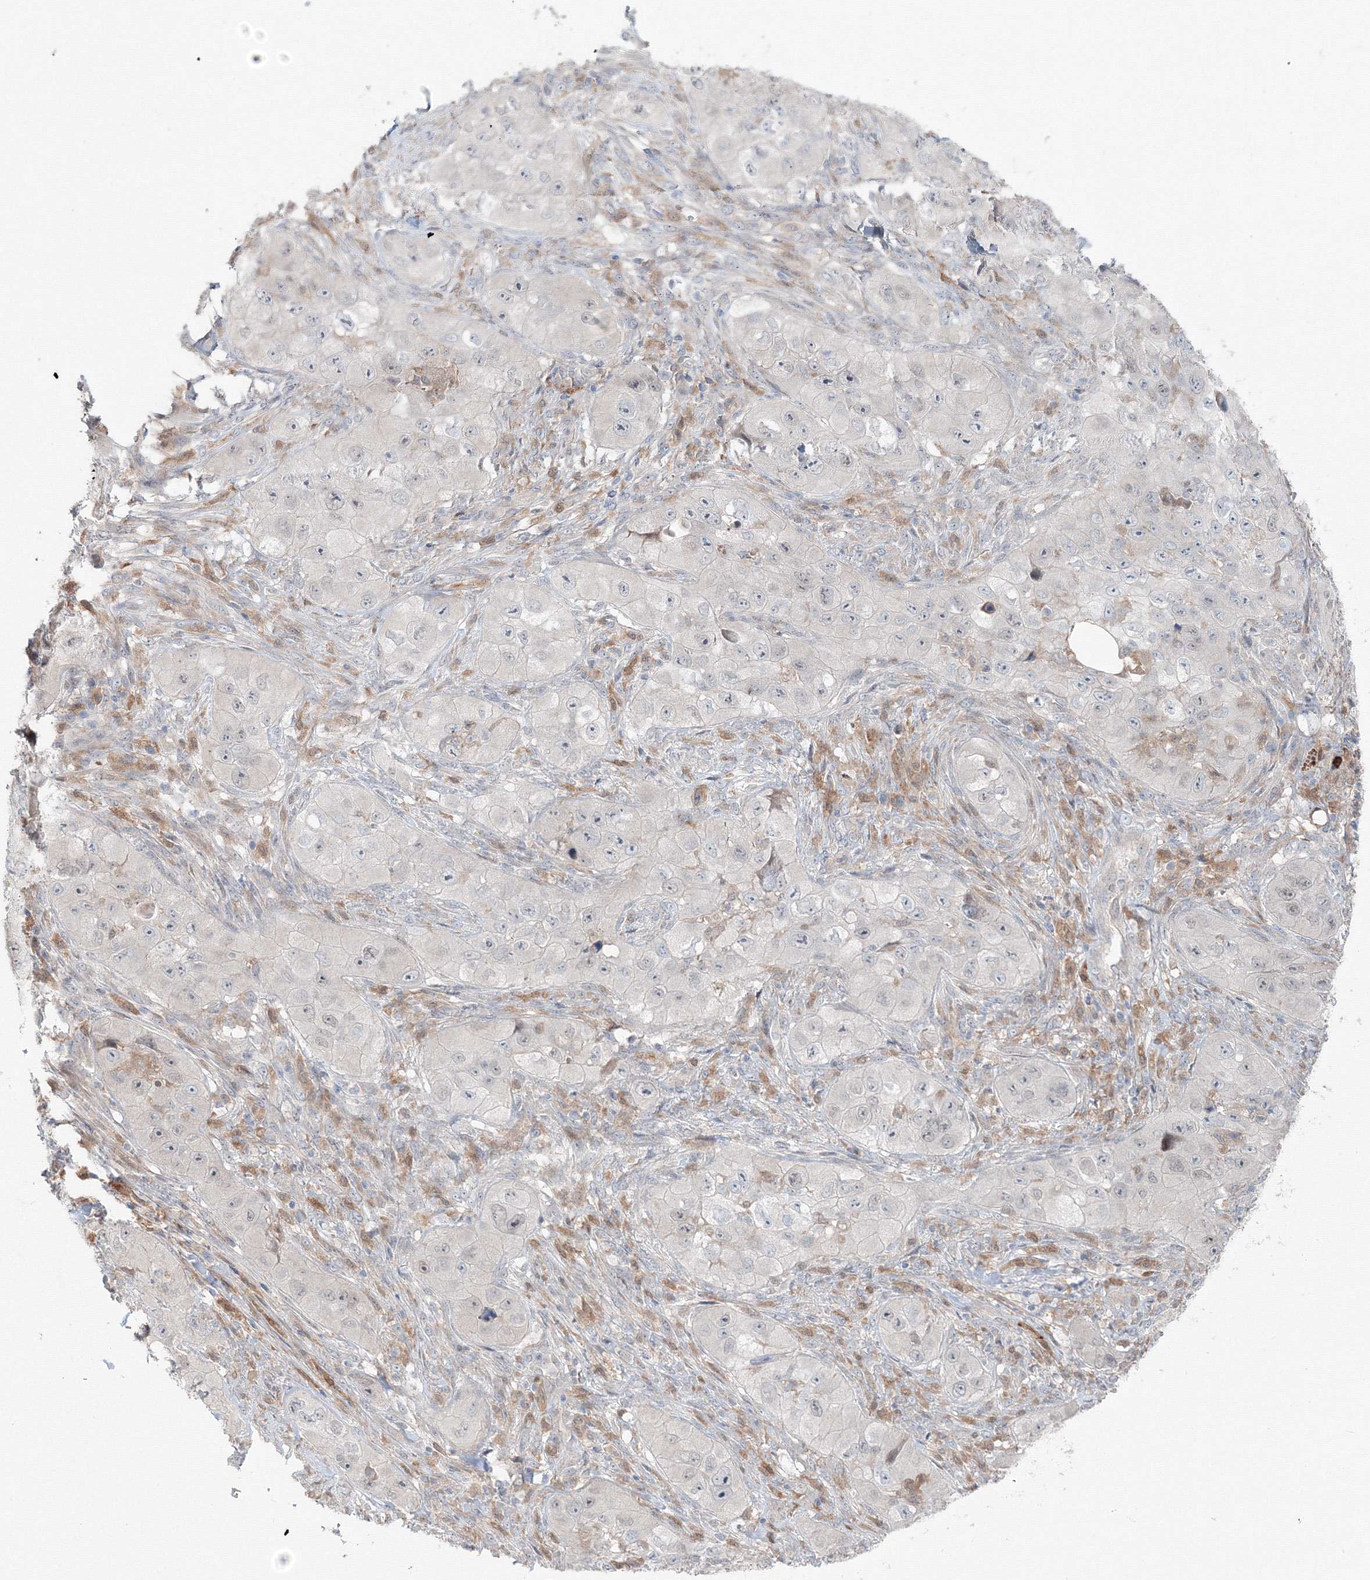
{"staining": {"intensity": "negative", "quantity": "none", "location": "none"}, "tissue": "skin cancer", "cell_type": "Tumor cells", "image_type": "cancer", "snomed": [{"axis": "morphology", "description": "Squamous cell carcinoma, NOS"}, {"axis": "topography", "description": "Skin"}, {"axis": "topography", "description": "Subcutis"}], "caption": "Immunohistochemistry of skin cancer (squamous cell carcinoma) reveals no expression in tumor cells.", "gene": "MKRN2", "patient": {"sex": "male", "age": 73}}